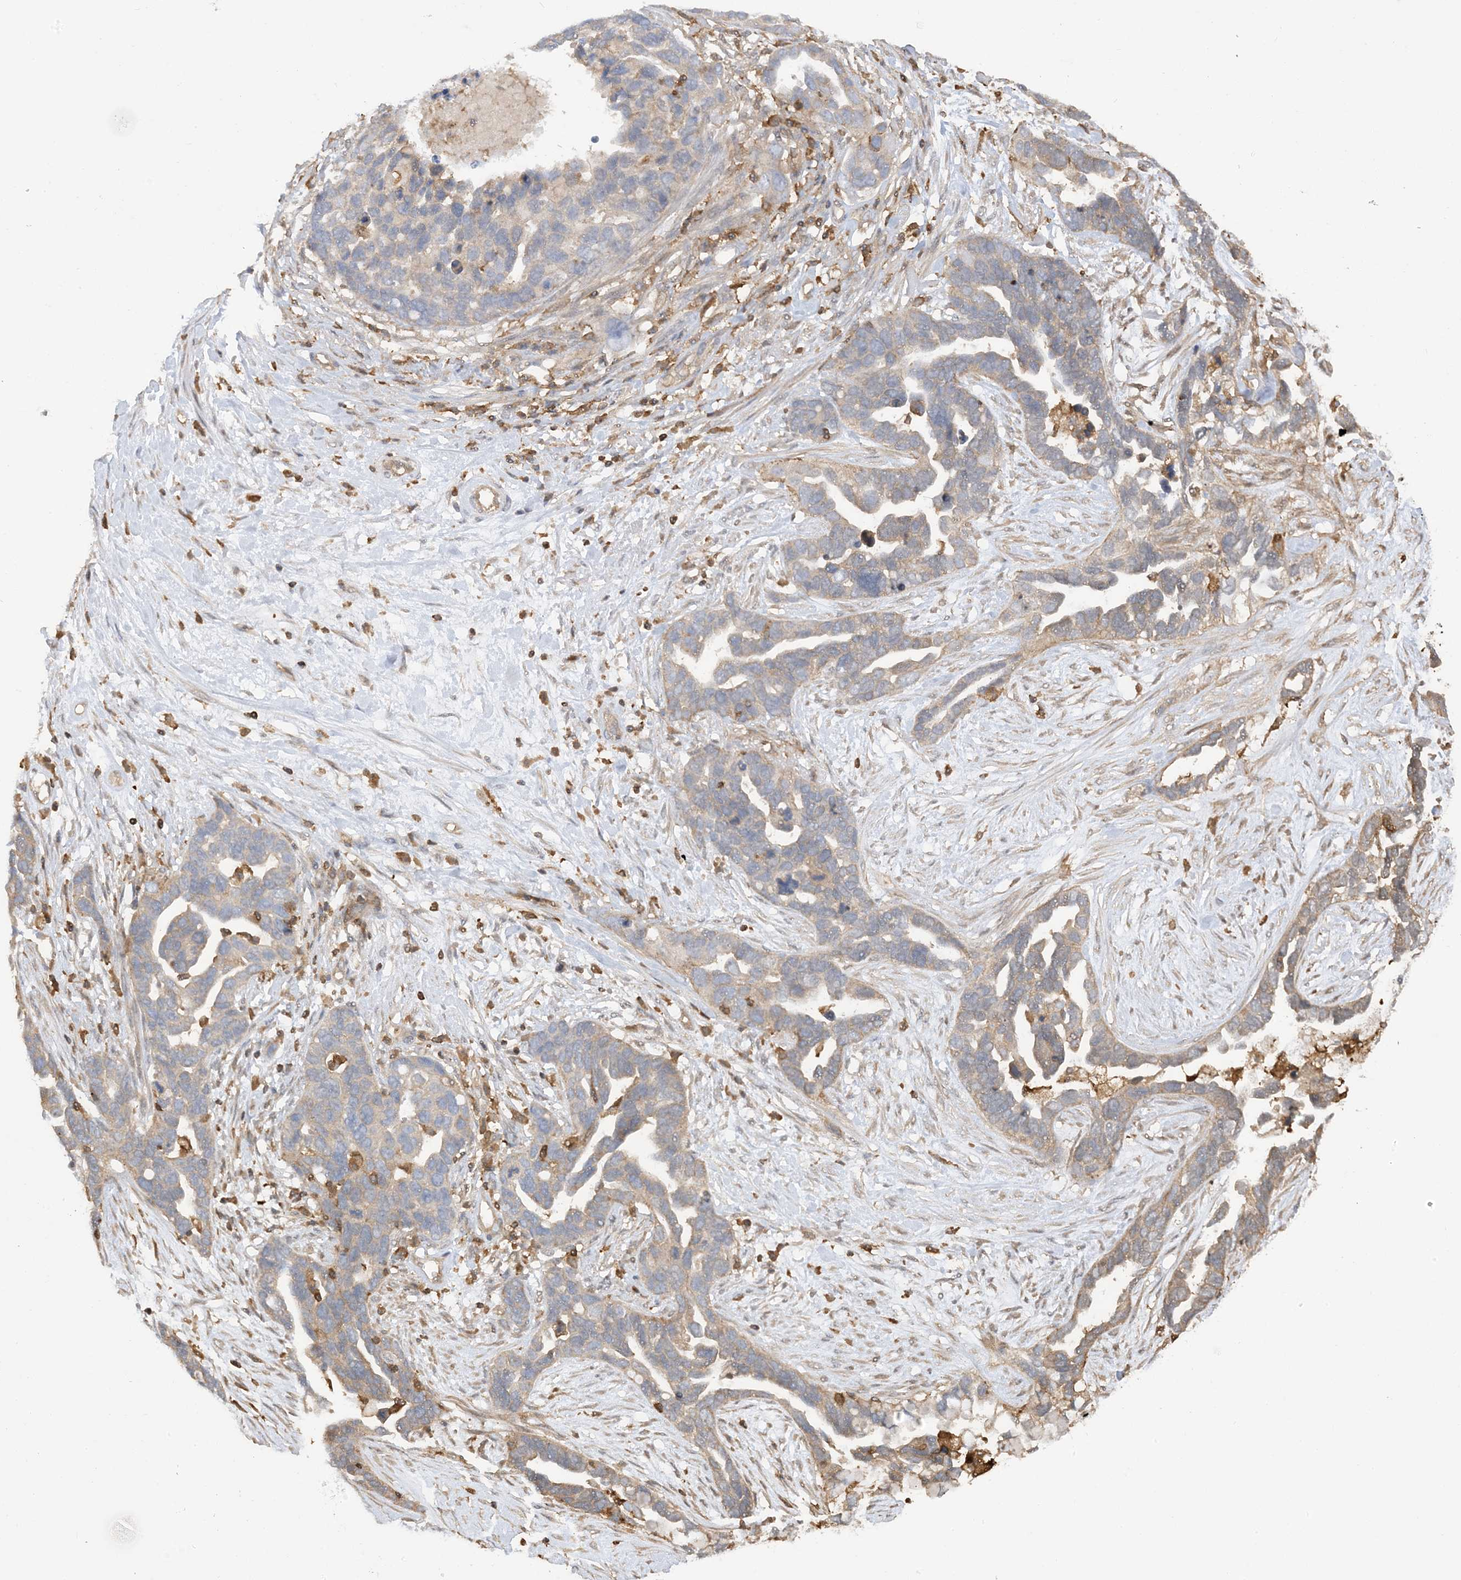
{"staining": {"intensity": "weak", "quantity": "<25%", "location": "cytoplasmic/membranous"}, "tissue": "ovarian cancer", "cell_type": "Tumor cells", "image_type": "cancer", "snomed": [{"axis": "morphology", "description": "Cystadenocarcinoma, serous, NOS"}, {"axis": "topography", "description": "Ovary"}], "caption": "A histopathology image of human ovarian cancer is negative for staining in tumor cells.", "gene": "CAPZB", "patient": {"sex": "female", "age": 54}}